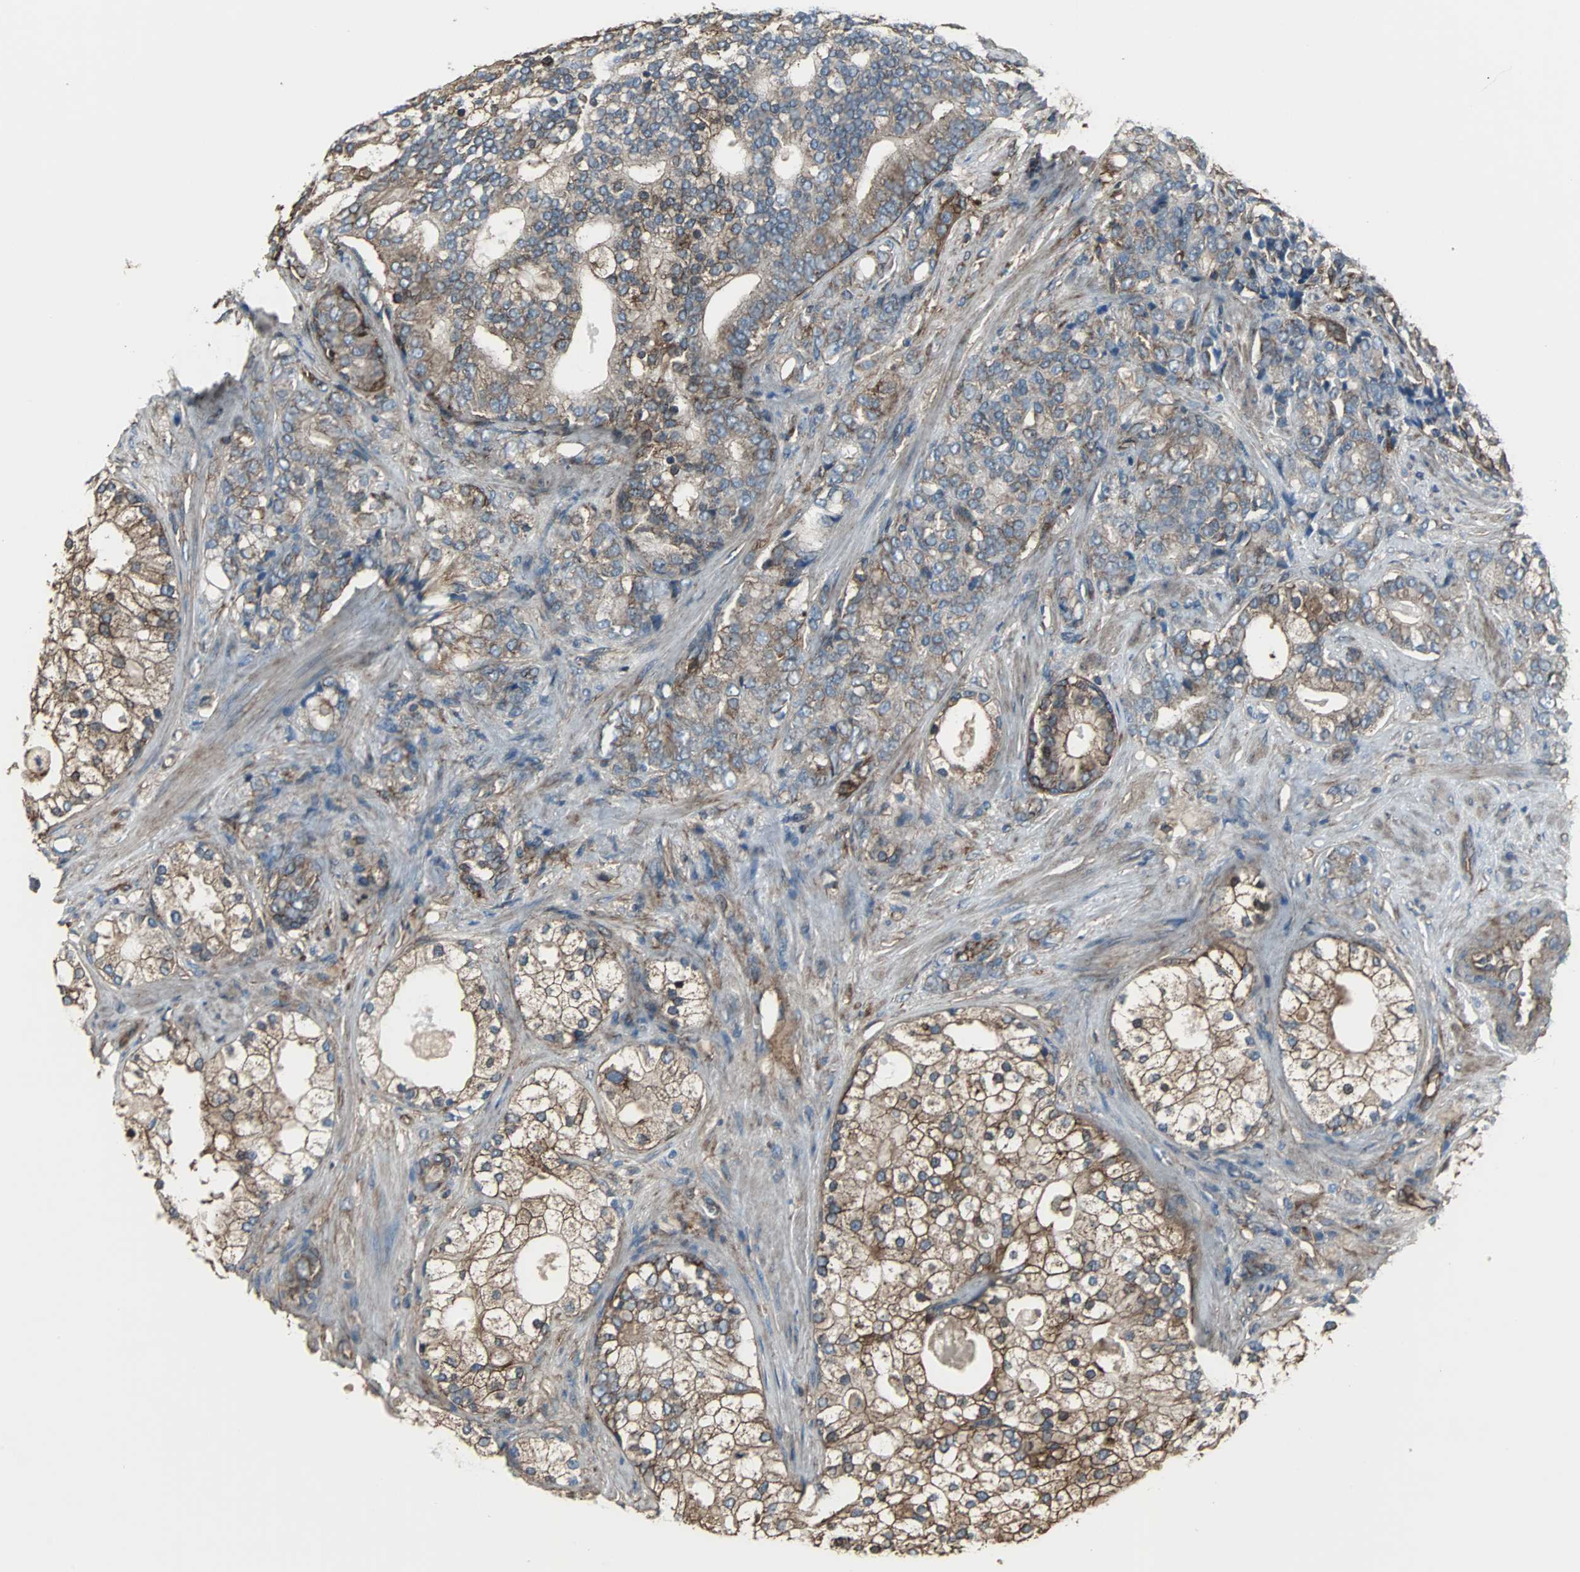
{"staining": {"intensity": "moderate", "quantity": "25%-75%", "location": "cytoplasmic/membranous"}, "tissue": "prostate cancer", "cell_type": "Tumor cells", "image_type": "cancer", "snomed": [{"axis": "morphology", "description": "Adenocarcinoma, Low grade"}, {"axis": "topography", "description": "Prostate"}], "caption": "Prostate cancer tissue displays moderate cytoplasmic/membranous positivity in approximately 25%-75% of tumor cells (DAB IHC with brightfield microscopy, high magnification).", "gene": "ACTN1", "patient": {"sex": "male", "age": 58}}